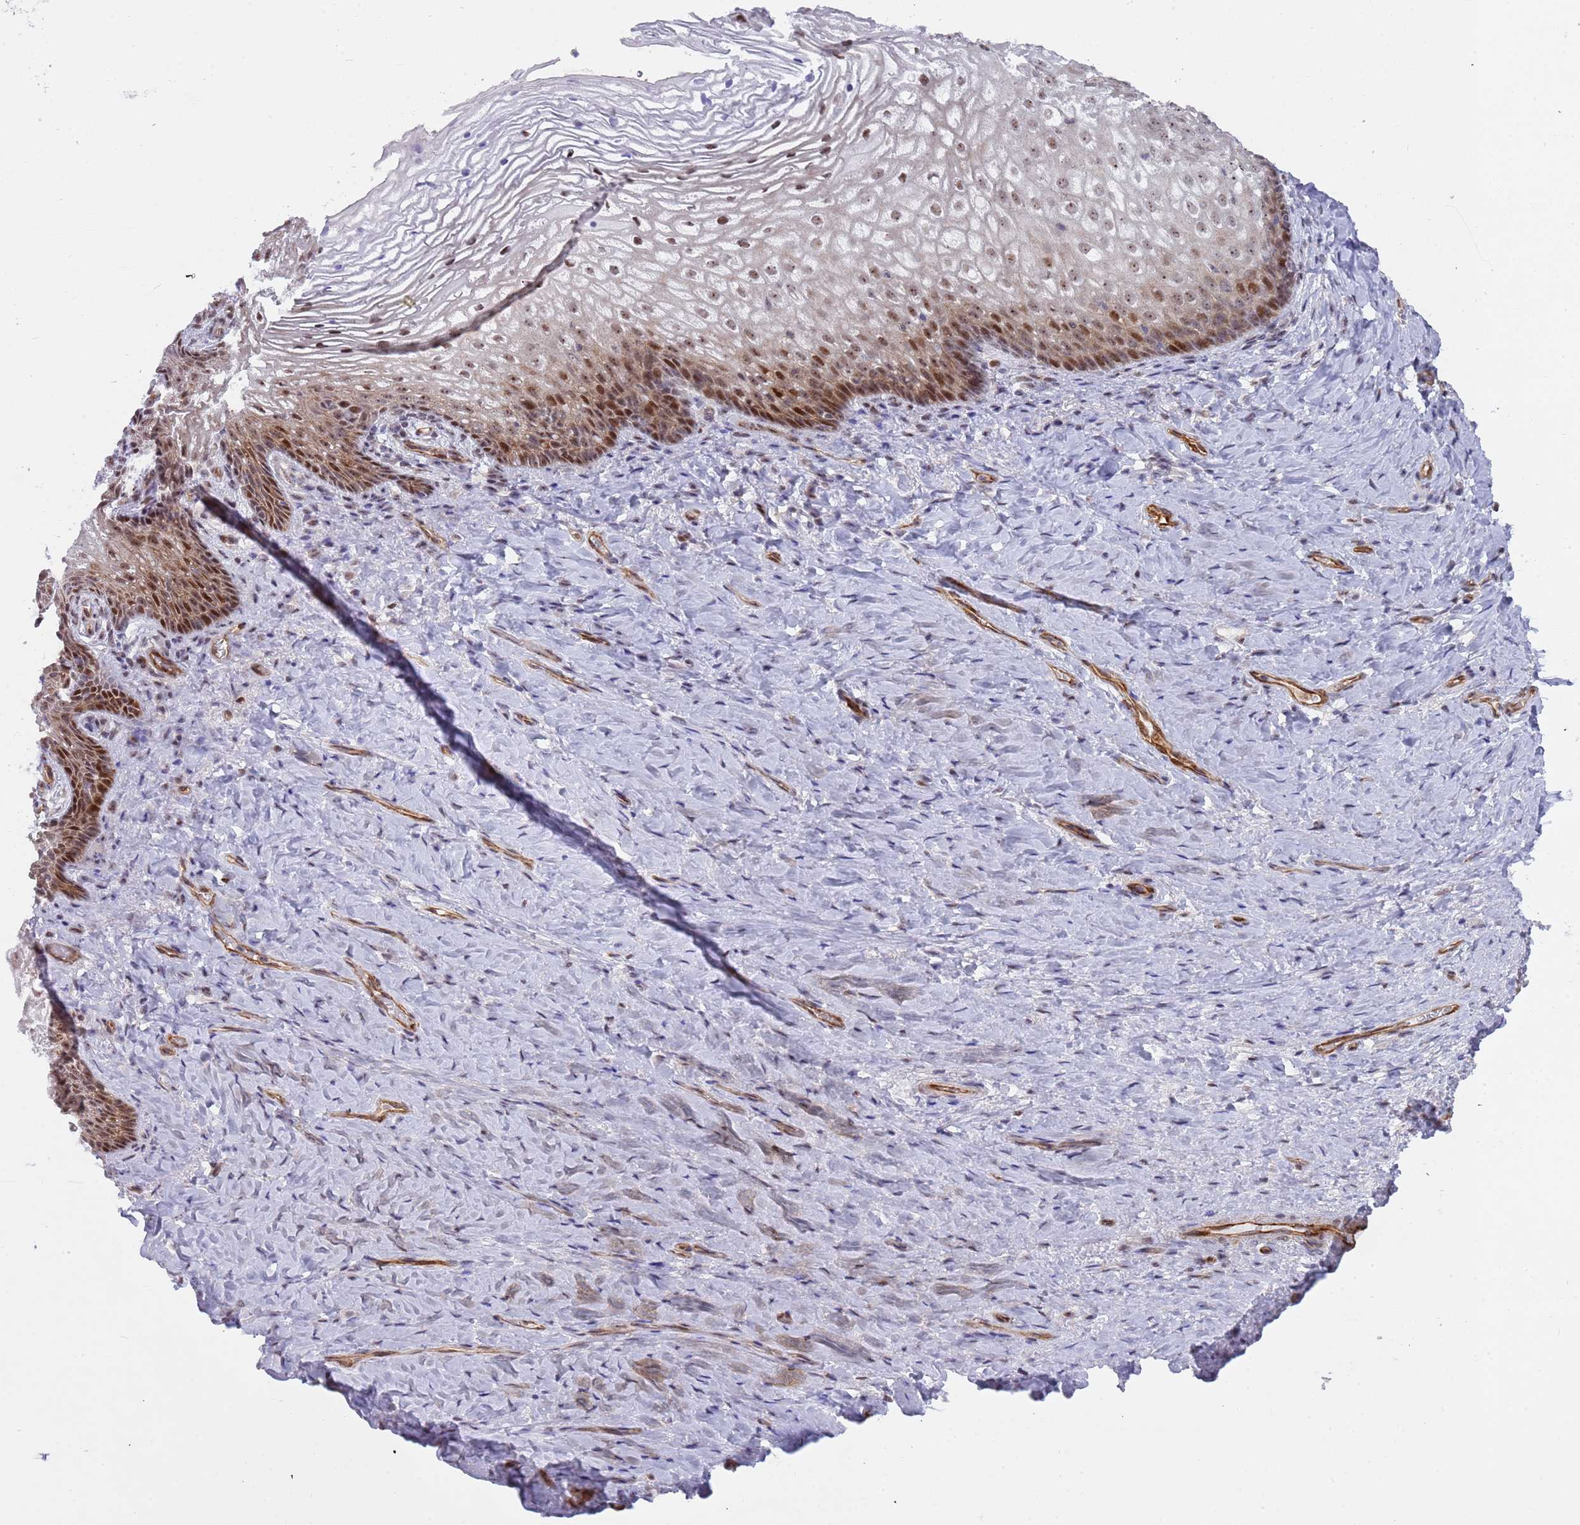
{"staining": {"intensity": "moderate", "quantity": "25%-75%", "location": "nuclear"}, "tissue": "vagina", "cell_type": "Squamous epithelial cells", "image_type": "normal", "snomed": [{"axis": "morphology", "description": "Normal tissue, NOS"}, {"axis": "topography", "description": "Vagina"}], "caption": "Immunohistochemical staining of normal human vagina demonstrates moderate nuclear protein staining in approximately 25%-75% of squamous epithelial cells. (brown staining indicates protein expression, while blue staining denotes nuclei).", "gene": "LRMDA", "patient": {"sex": "female", "age": 60}}